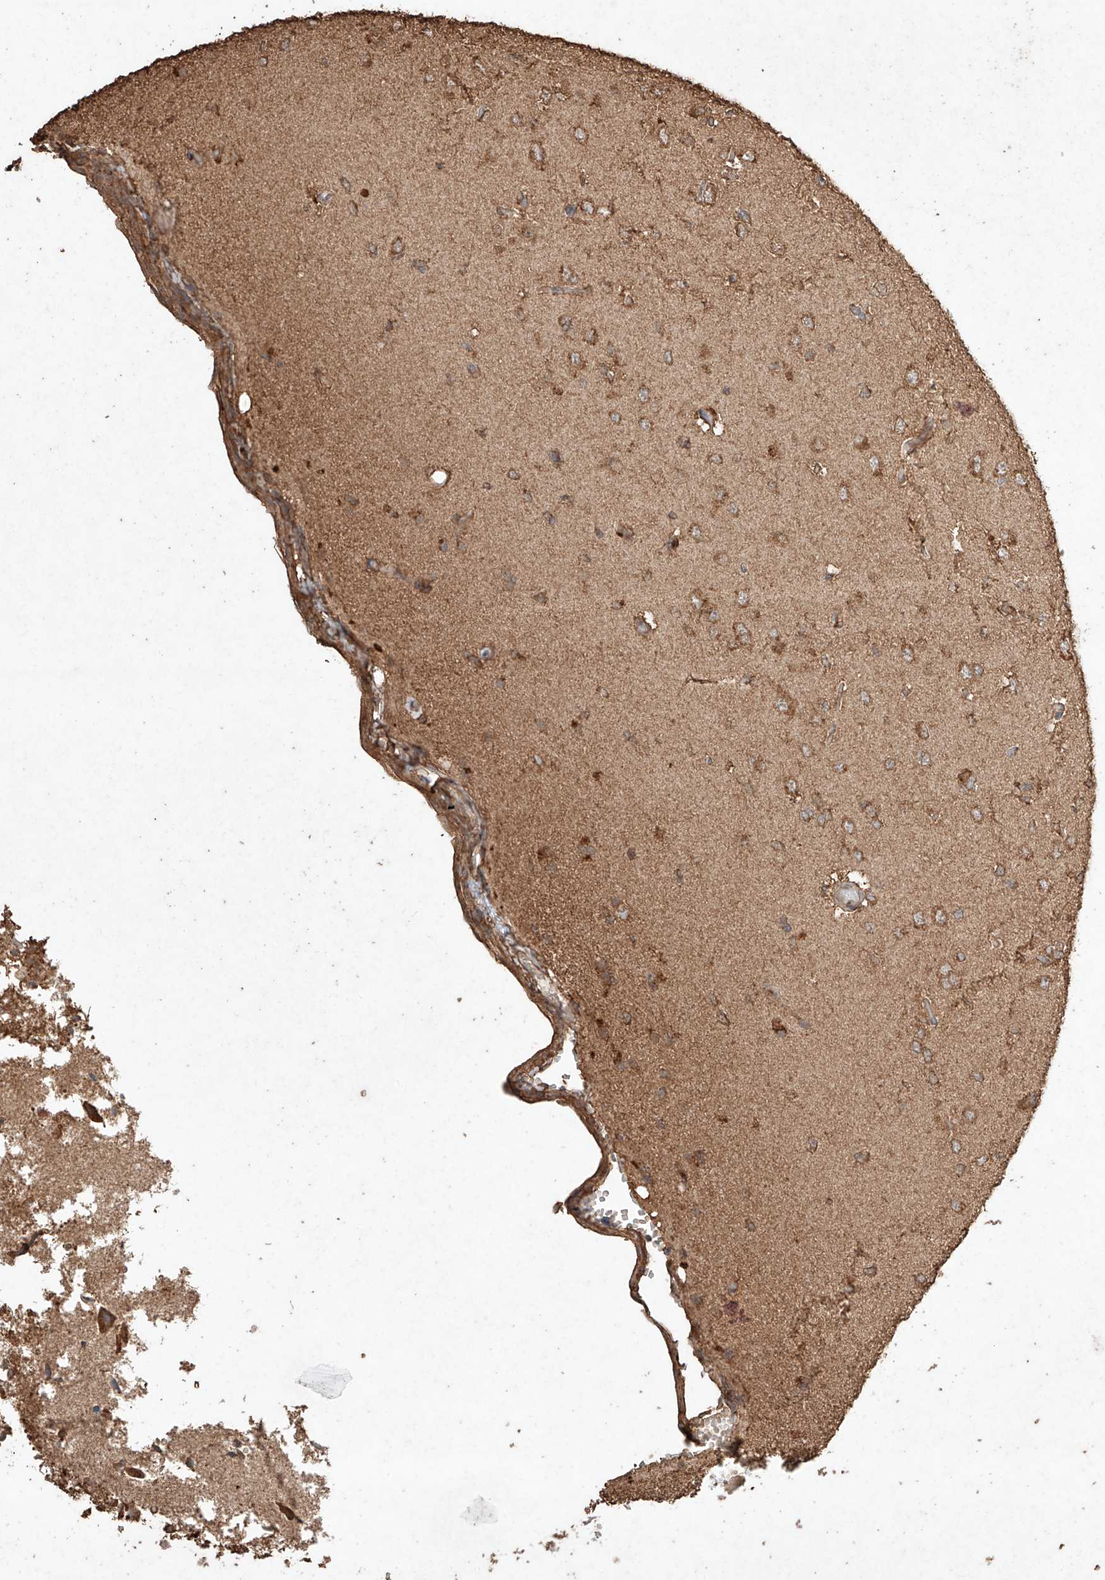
{"staining": {"intensity": "moderate", "quantity": ">75%", "location": "cytoplasmic/membranous"}, "tissue": "glioma", "cell_type": "Tumor cells", "image_type": "cancer", "snomed": [{"axis": "morphology", "description": "Glioma, malignant, High grade"}, {"axis": "topography", "description": "Brain"}], "caption": "A histopathology image showing moderate cytoplasmic/membranous positivity in about >75% of tumor cells in glioma, as visualized by brown immunohistochemical staining.", "gene": "M6PR", "patient": {"sex": "female", "age": 59}}